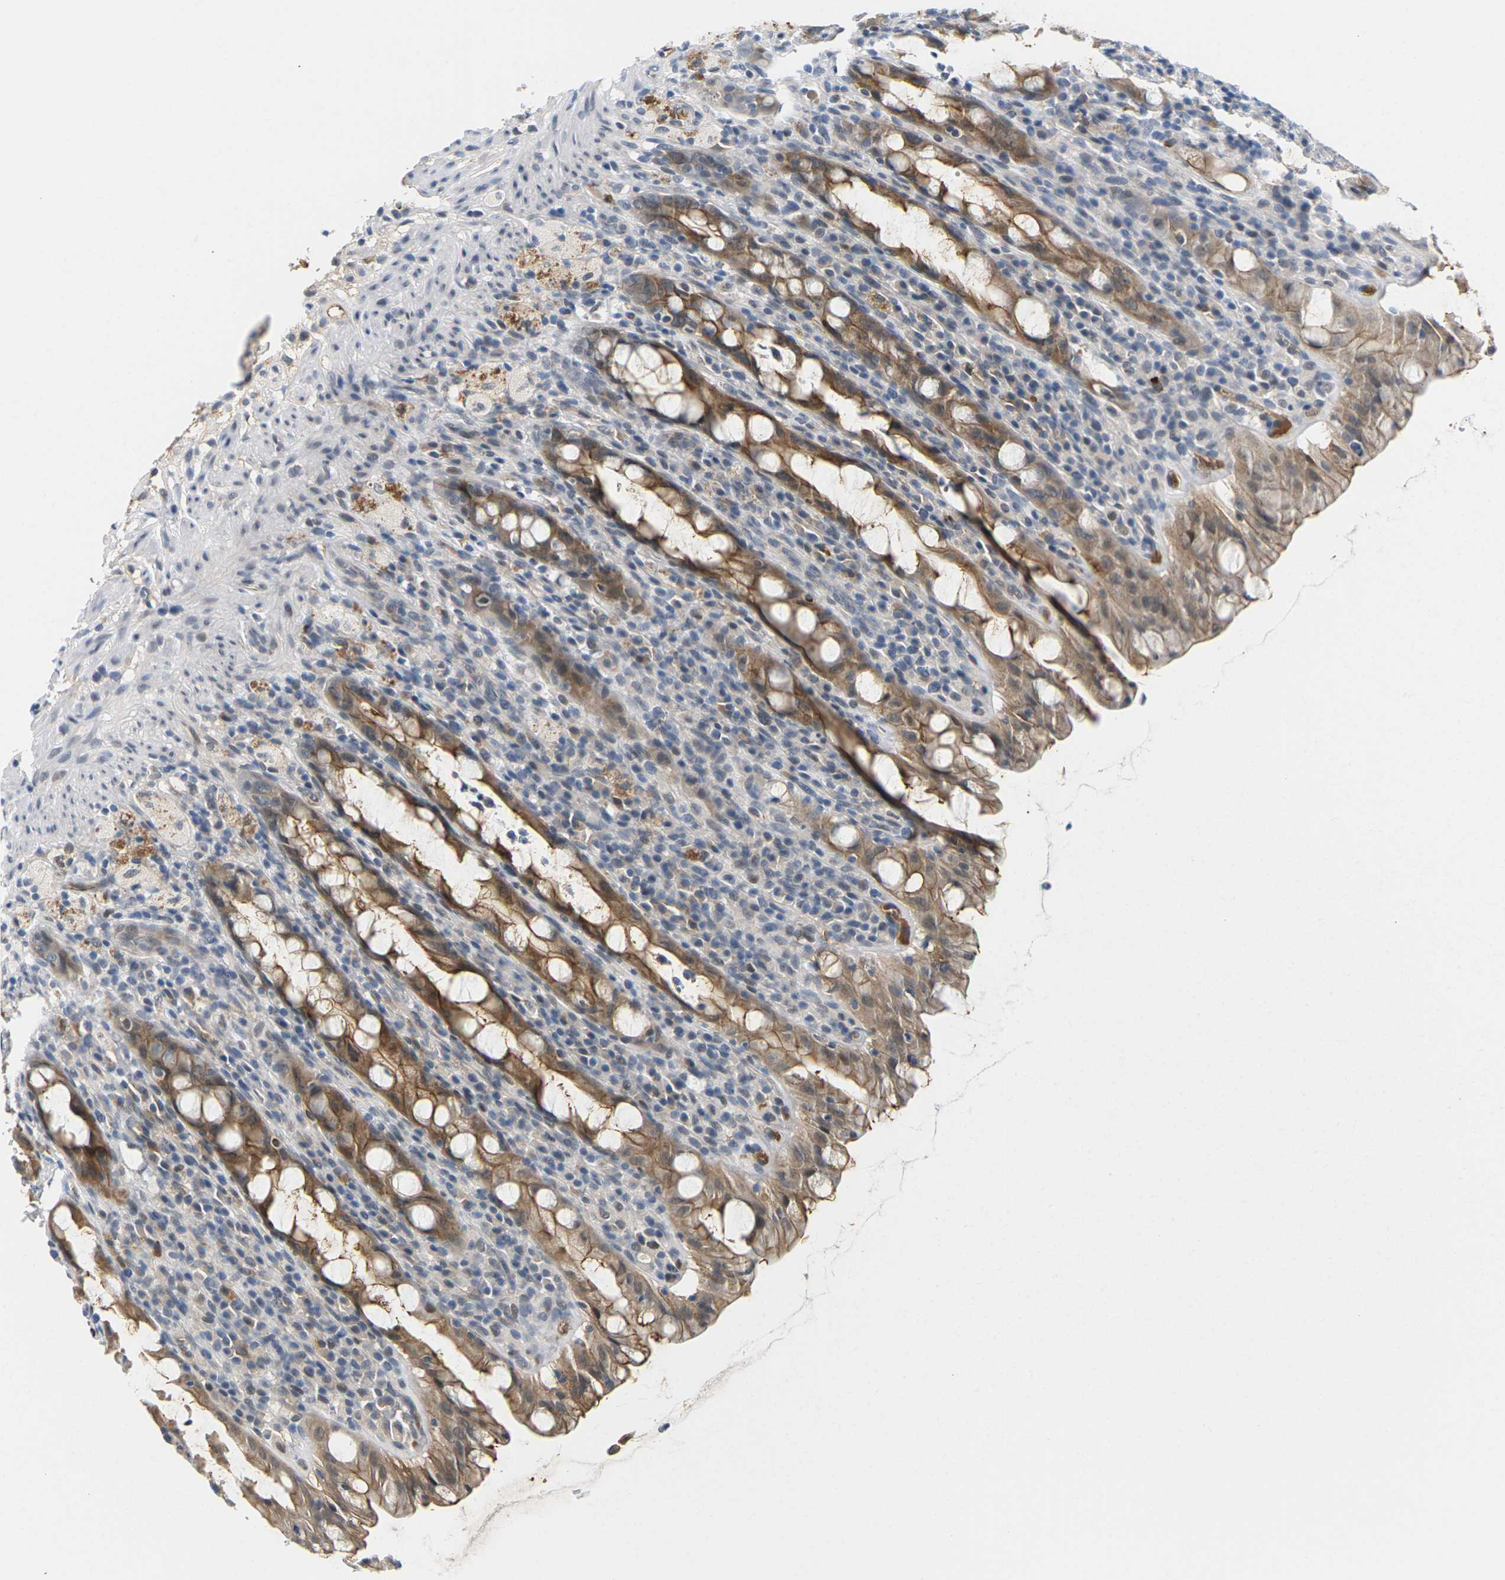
{"staining": {"intensity": "moderate", "quantity": ">75%", "location": "cytoplasmic/membranous"}, "tissue": "rectum", "cell_type": "Glandular cells", "image_type": "normal", "snomed": [{"axis": "morphology", "description": "Normal tissue, NOS"}, {"axis": "topography", "description": "Rectum"}], "caption": "The immunohistochemical stain labels moderate cytoplasmic/membranous staining in glandular cells of normal rectum. Ihc stains the protein of interest in brown and the nuclei are stained blue.", "gene": "PKP2", "patient": {"sex": "male", "age": 44}}